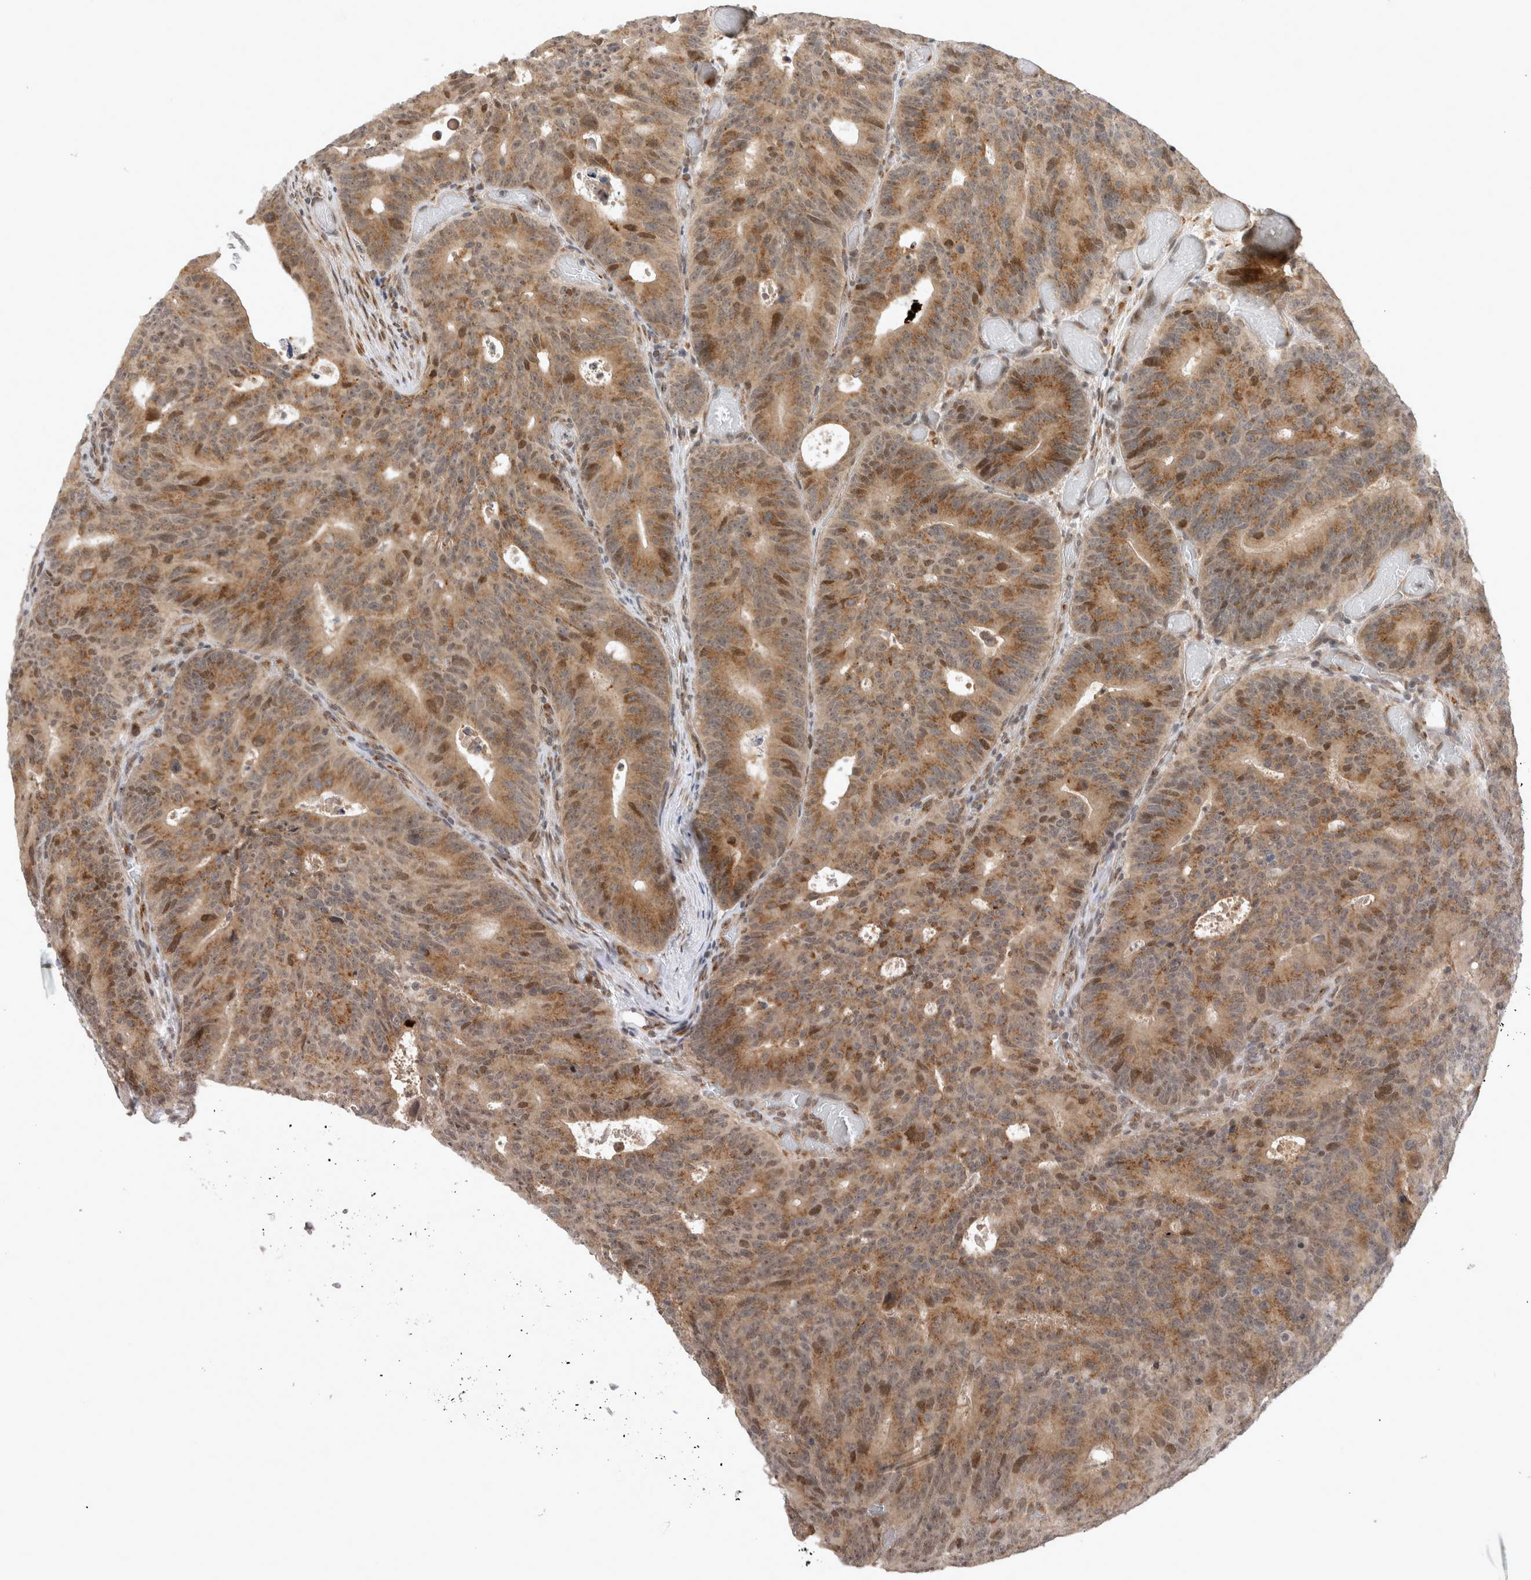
{"staining": {"intensity": "moderate", "quantity": ">75%", "location": "cytoplasmic/membranous,nuclear"}, "tissue": "colorectal cancer", "cell_type": "Tumor cells", "image_type": "cancer", "snomed": [{"axis": "morphology", "description": "Adenocarcinoma, NOS"}, {"axis": "topography", "description": "Colon"}], "caption": "A photomicrograph showing moderate cytoplasmic/membranous and nuclear positivity in approximately >75% of tumor cells in adenocarcinoma (colorectal), as visualized by brown immunohistochemical staining.", "gene": "TMEM65", "patient": {"sex": "male", "age": 87}}